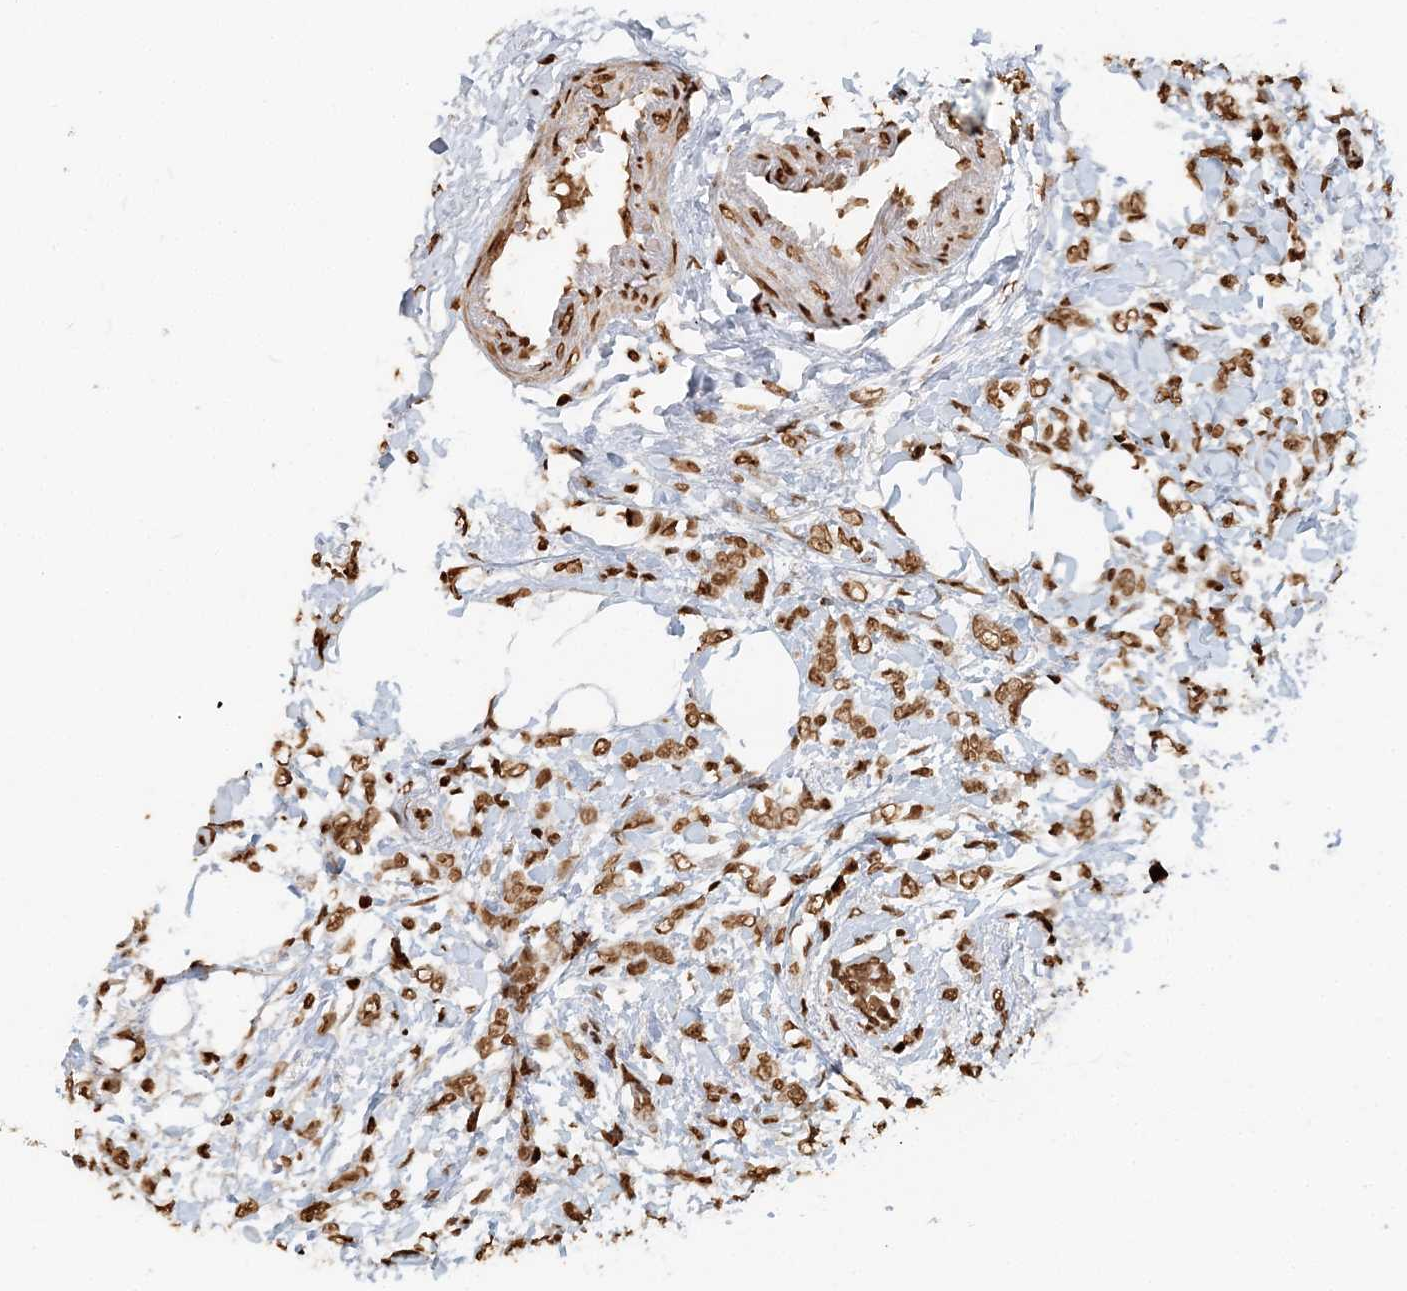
{"staining": {"intensity": "moderate", "quantity": ">75%", "location": "nuclear"}, "tissue": "breast cancer", "cell_type": "Tumor cells", "image_type": "cancer", "snomed": [{"axis": "morphology", "description": "Lobular carcinoma, in situ"}, {"axis": "morphology", "description": "Lobular carcinoma"}, {"axis": "topography", "description": "Breast"}], "caption": "Human breast cancer stained with a brown dye exhibits moderate nuclear positive positivity in about >75% of tumor cells.", "gene": "H3-3B", "patient": {"sex": "female", "age": 41}}